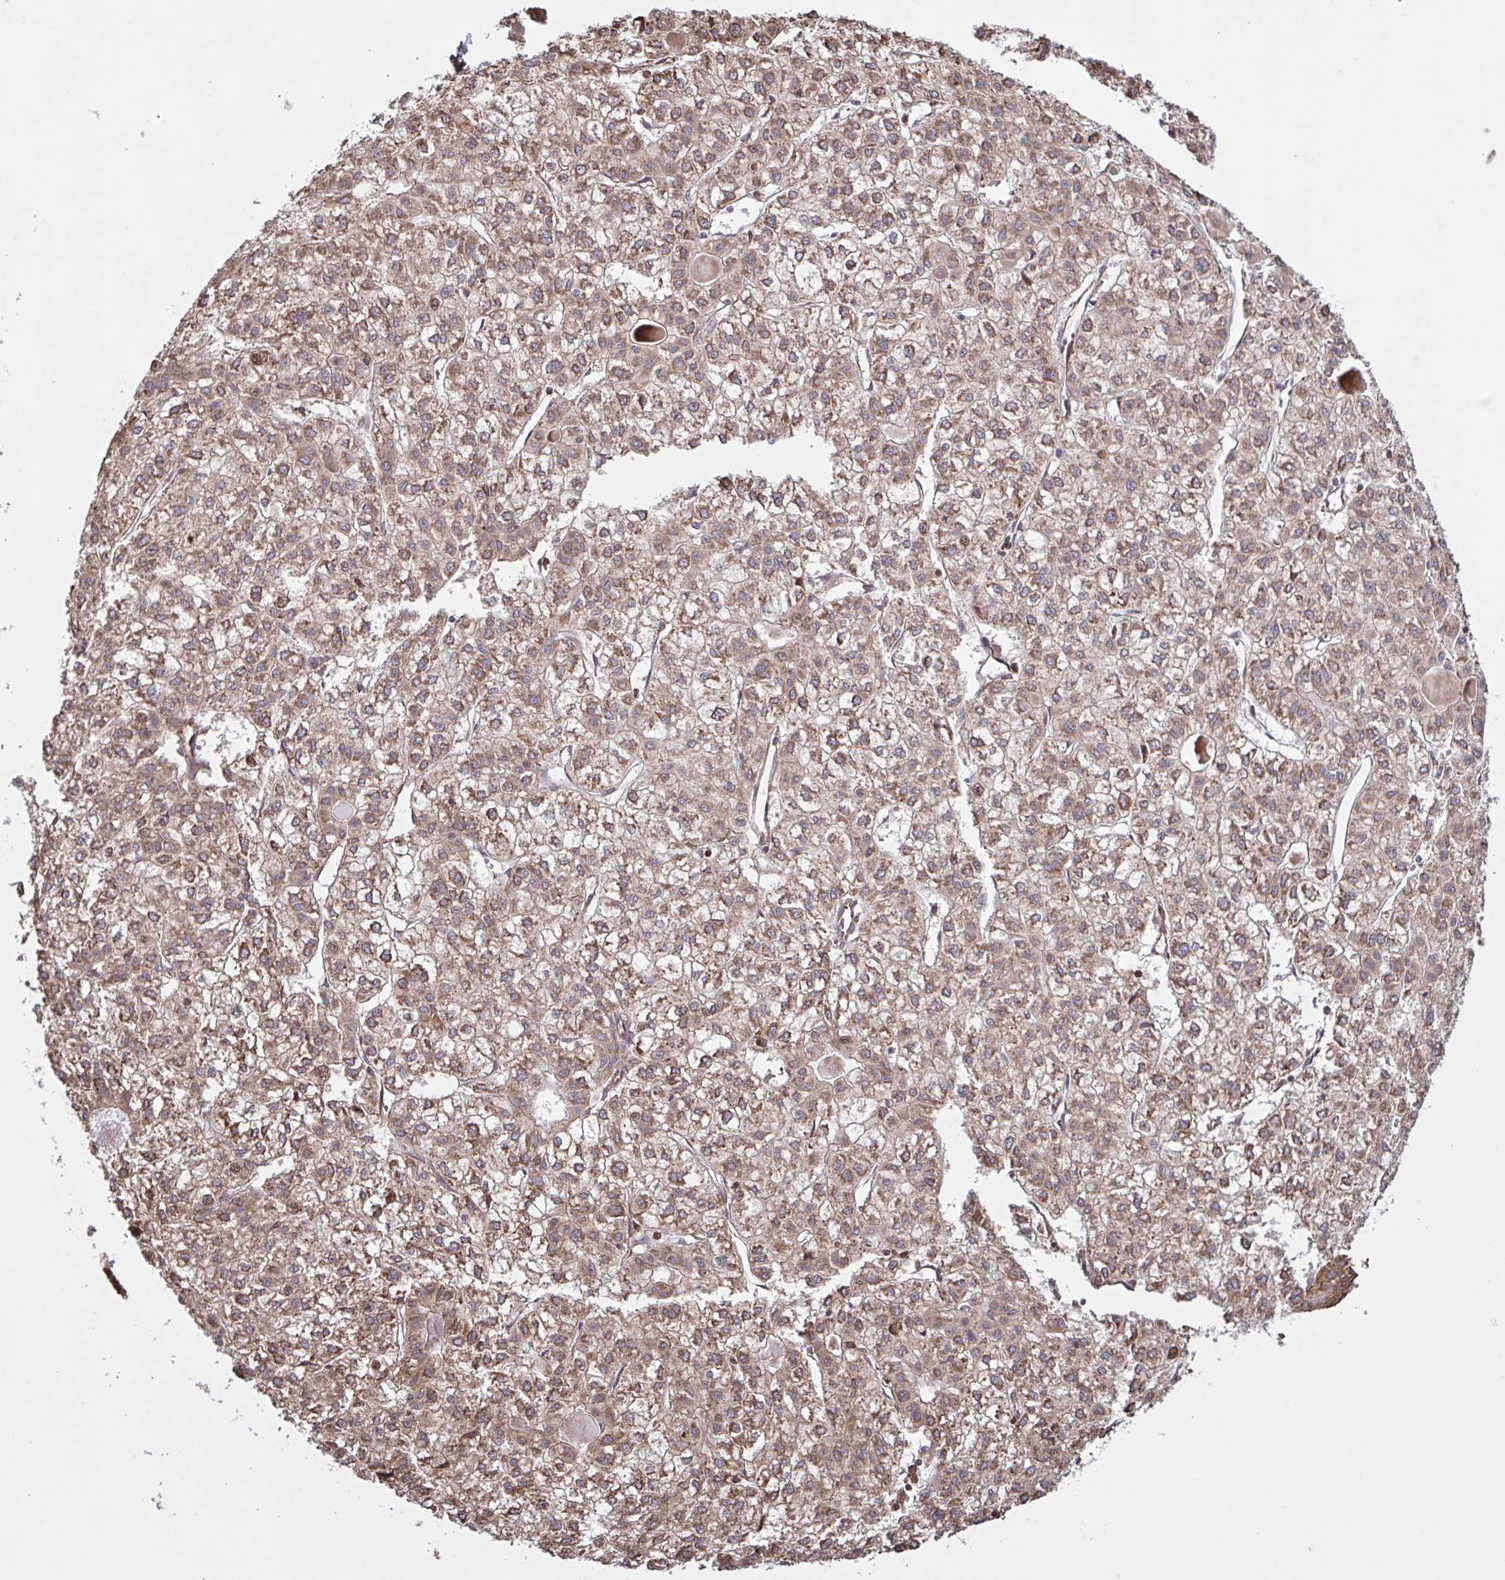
{"staining": {"intensity": "moderate", "quantity": ">75%", "location": "cytoplasmic/membranous"}, "tissue": "liver cancer", "cell_type": "Tumor cells", "image_type": "cancer", "snomed": [{"axis": "morphology", "description": "Carcinoma, Hepatocellular, NOS"}, {"axis": "topography", "description": "Liver"}], "caption": "The micrograph reveals staining of hepatocellular carcinoma (liver), revealing moderate cytoplasmic/membranous protein staining (brown color) within tumor cells. Nuclei are stained in blue.", "gene": "SEC63", "patient": {"sex": "female", "age": 43}}